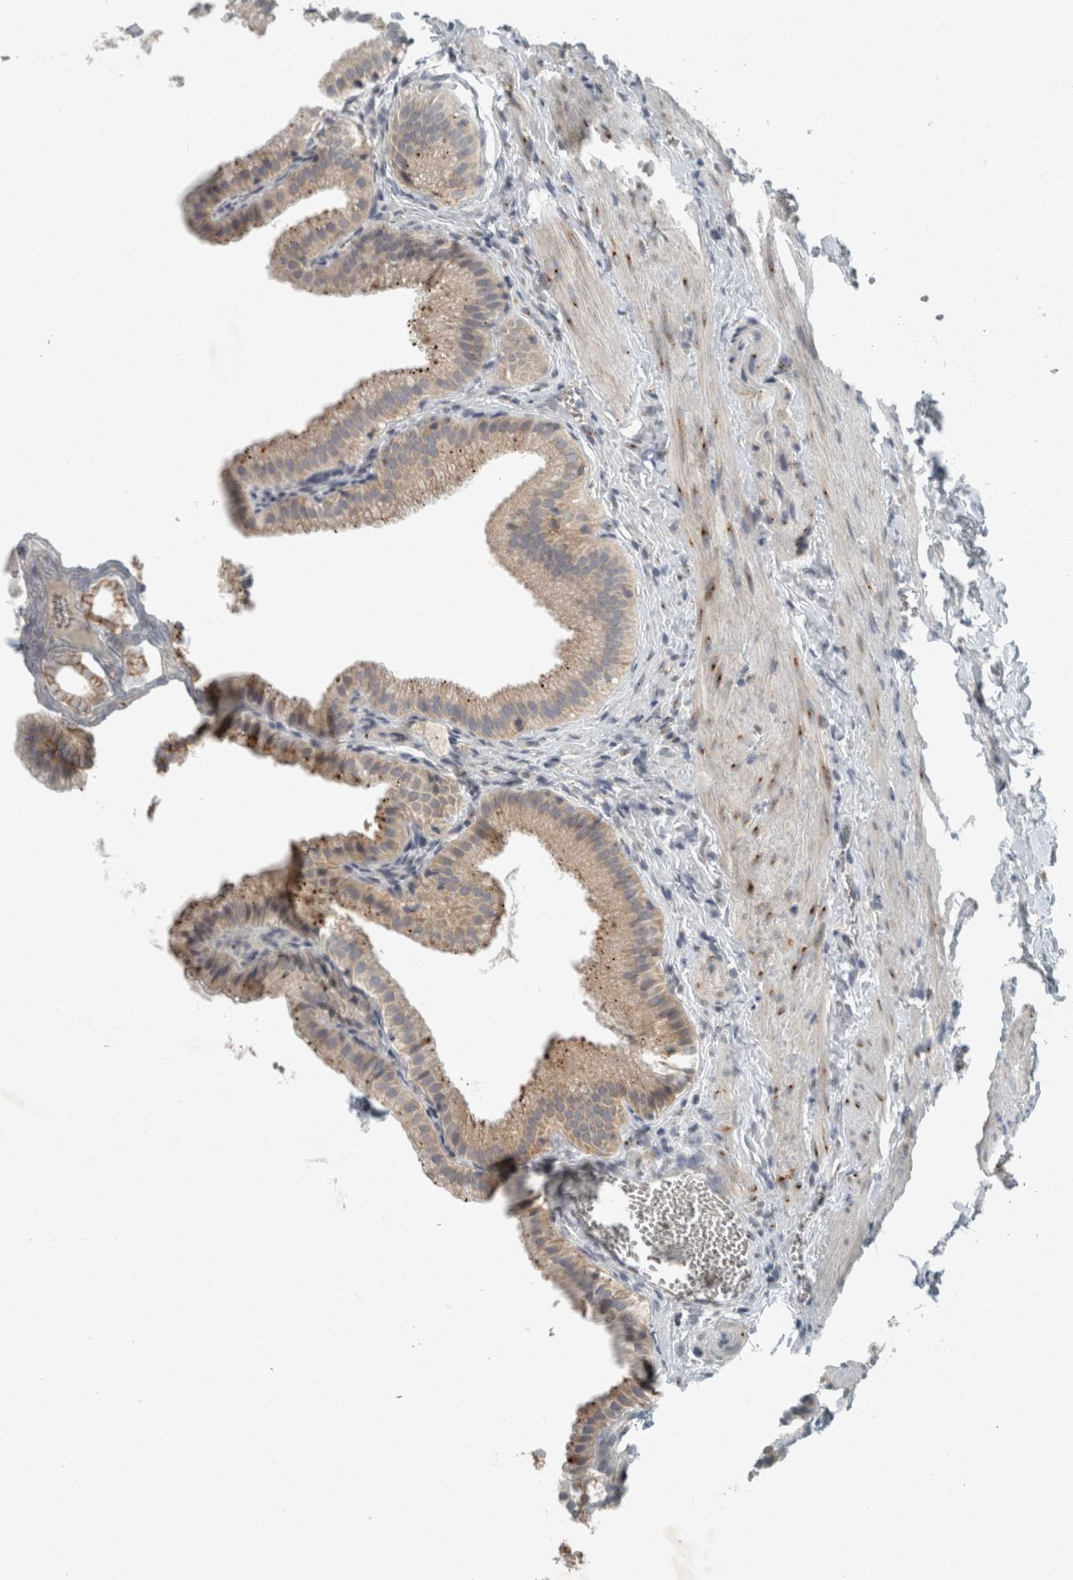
{"staining": {"intensity": "weak", "quantity": ">75%", "location": "cytoplasmic/membranous"}, "tissue": "gallbladder", "cell_type": "Glandular cells", "image_type": "normal", "snomed": [{"axis": "morphology", "description": "Normal tissue, NOS"}, {"axis": "topography", "description": "Gallbladder"}], "caption": "Weak cytoplasmic/membranous protein expression is identified in approximately >75% of glandular cells in gallbladder.", "gene": "KIF1C", "patient": {"sex": "male", "age": 38}}